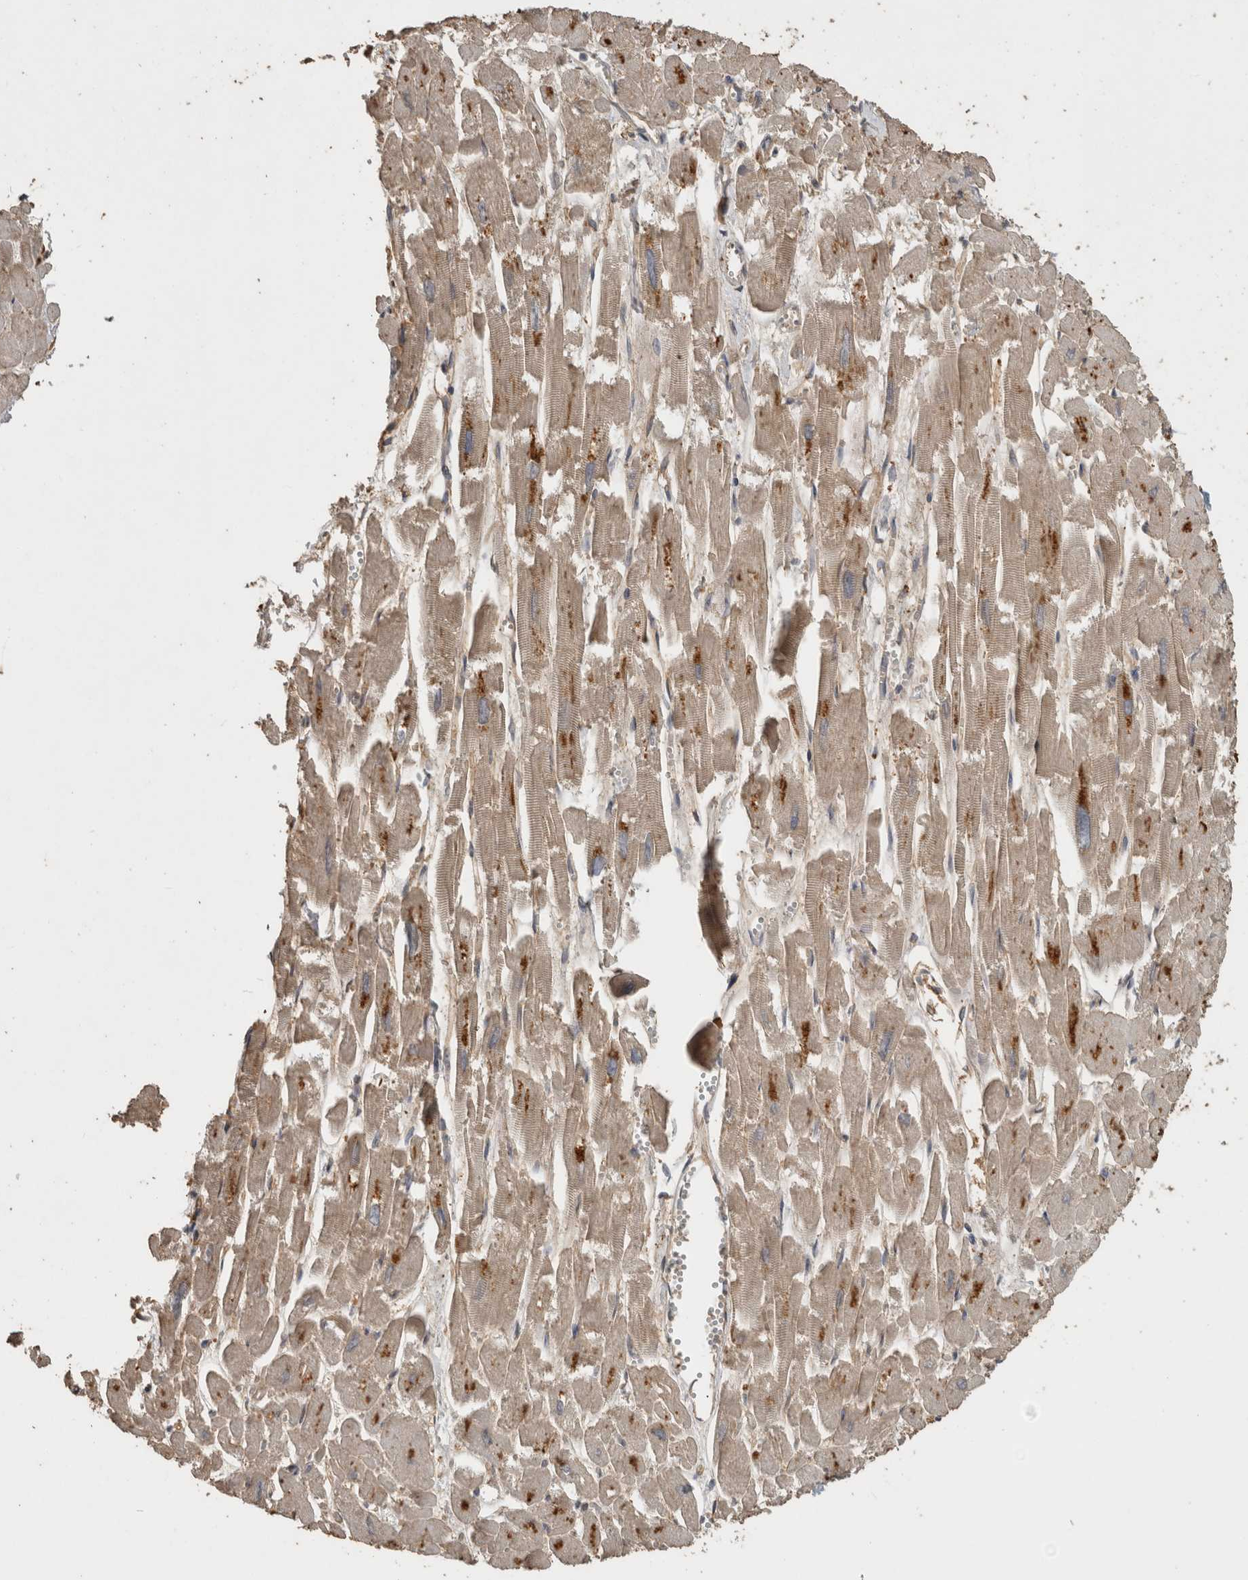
{"staining": {"intensity": "negative", "quantity": "none", "location": "none"}, "tissue": "heart muscle", "cell_type": "Cardiomyocytes", "image_type": "normal", "snomed": [{"axis": "morphology", "description": "Normal tissue, NOS"}, {"axis": "topography", "description": "Heart"}], "caption": "This is a image of IHC staining of unremarkable heart muscle, which shows no expression in cardiomyocytes.", "gene": "RHPN1", "patient": {"sex": "male", "age": 54}}